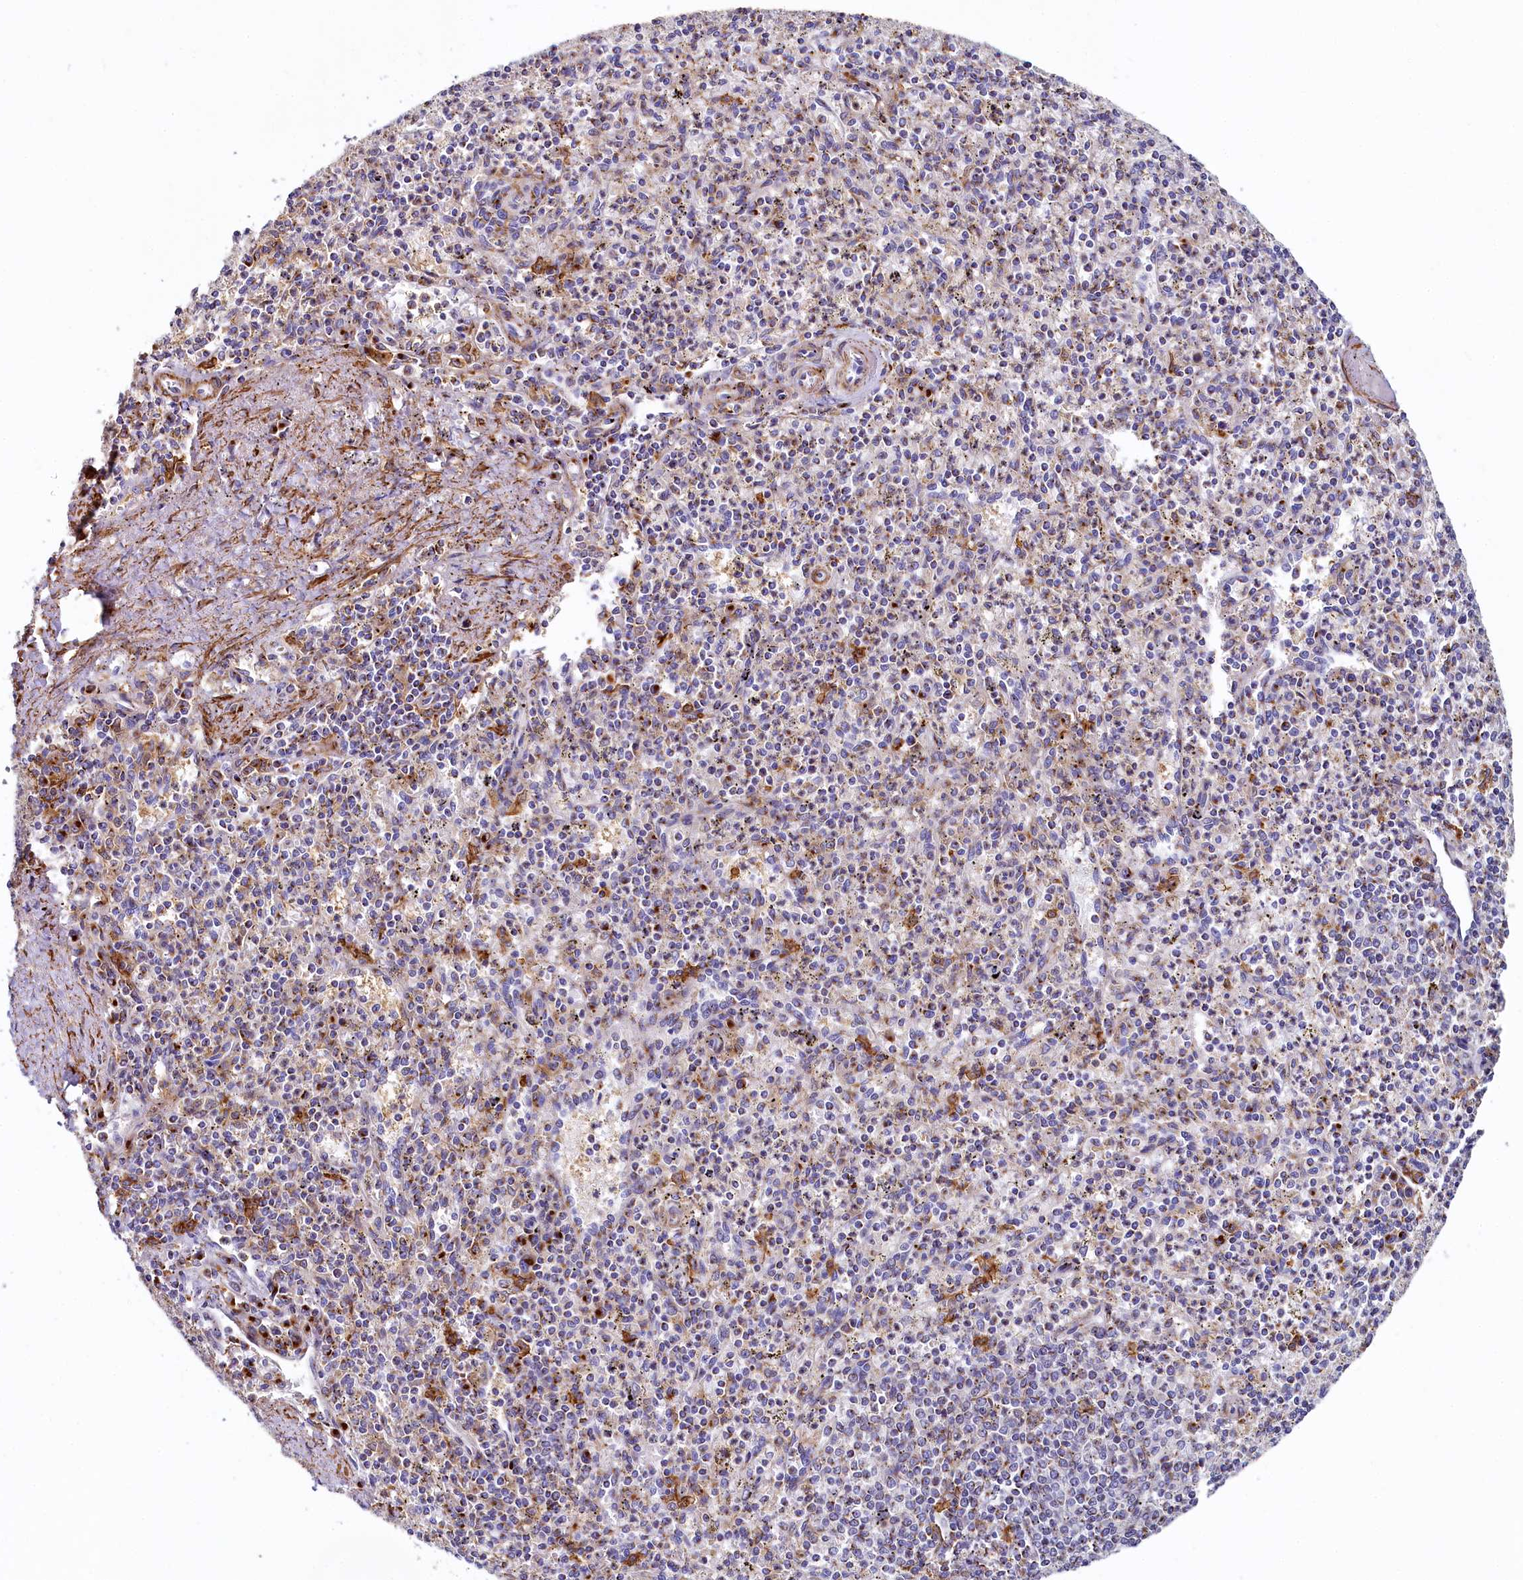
{"staining": {"intensity": "moderate", "quantity": "<25%", "location": "cytoplasmic/membranous"}, "tissue": "spleen", "cell_type": "Cells in red pulp", "image_type": "normal", "snomed": [{"axis": "morphology", "description": "Normal tissue, NOS"}, {"axis": "topography", "description": "Spleen"}], "caption": "The micrograph demonstrates a brown stain indicating the presence of a protein in the cytoplasmic/membranous of cells in red pulp in spleen.", "gene": "BET1L", "patient": {"sex": "male", "age": 72}}